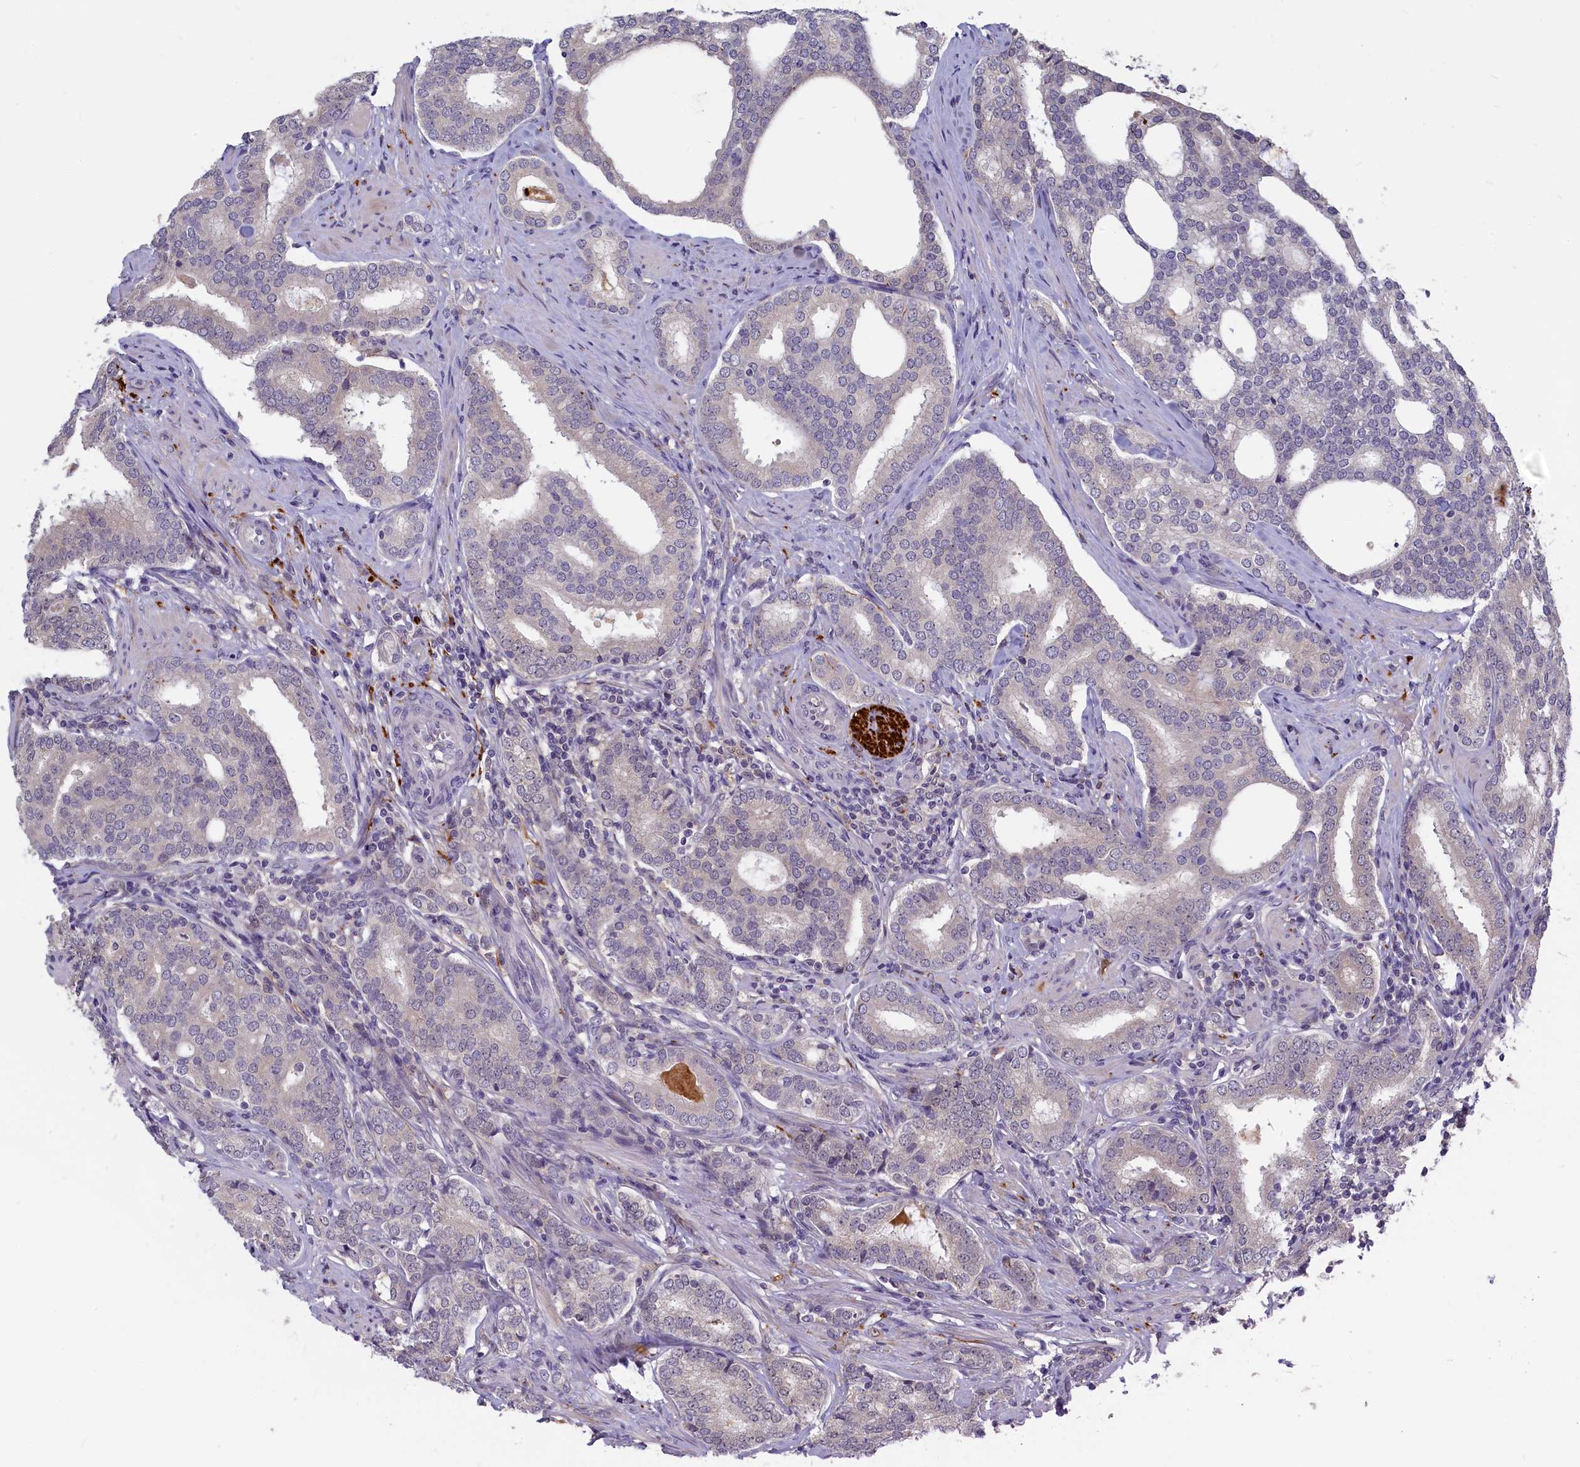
{"staining": {"intensity": "negative", "quantity": "none", "location": "none"}, "tissue": "prostate cancer", "cell_type": "Tumor cells", "image_type": "cancer", "snomed": [{"axis": "morphology", "description": "Adenocarcinoma, High grade"}, {"axis": "topography", "description": "Prostate"}], "caption": "This is a photomicrograph of immunohistochemistry (IHC) staining of prostate cancer (high-grade adenocarcinoma), which shows no positivity in tumor cells.", "gene": "UCHL3", "patient": {"sex": "male", "age": 63}}